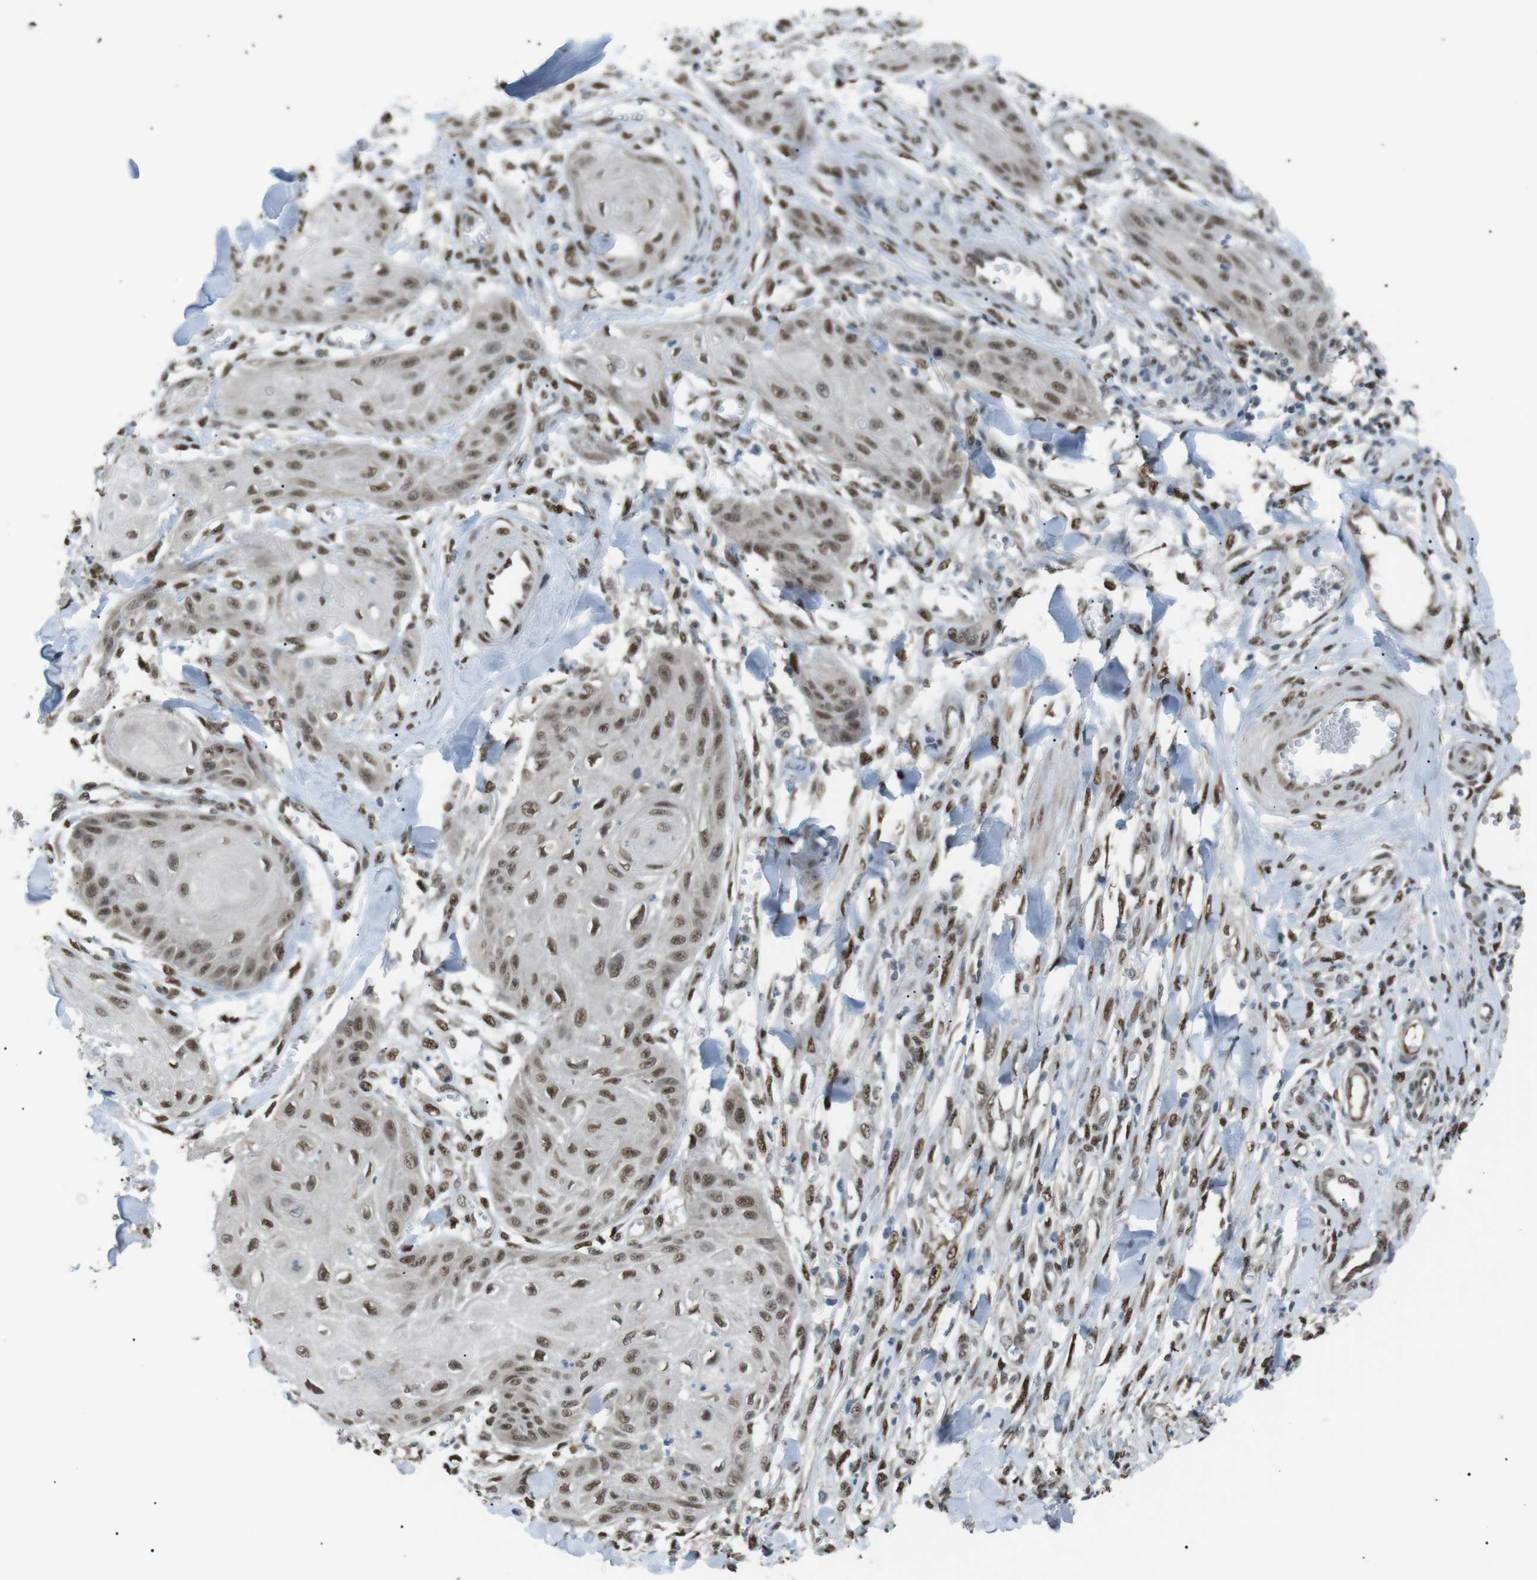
{"staining": {"intensity": "moderate", "quantity": ">75%", "location": "nuclear"}, "tissue": "skin cancer", "cell_type": "Tumor cells", "image_type": "cancer", "snomed": [{"axis": "morphology", "description": "Squamous cell carcinoma, NOS"}, {"axis": "topography", "description": "Skin"}], "caption": "High-magnification brightfield microscopy of skin cancer (squamous cell carcinoma) stained with DAB (3,3'-diaminobenzidine) (brown) and counterstained with hematoxylin (blue). tumor cells exhibit moderate nuclear expression is identified in about>75% of cells.", "gene": "SRPK2", "patient": {"sex": "male", "age": 74}}